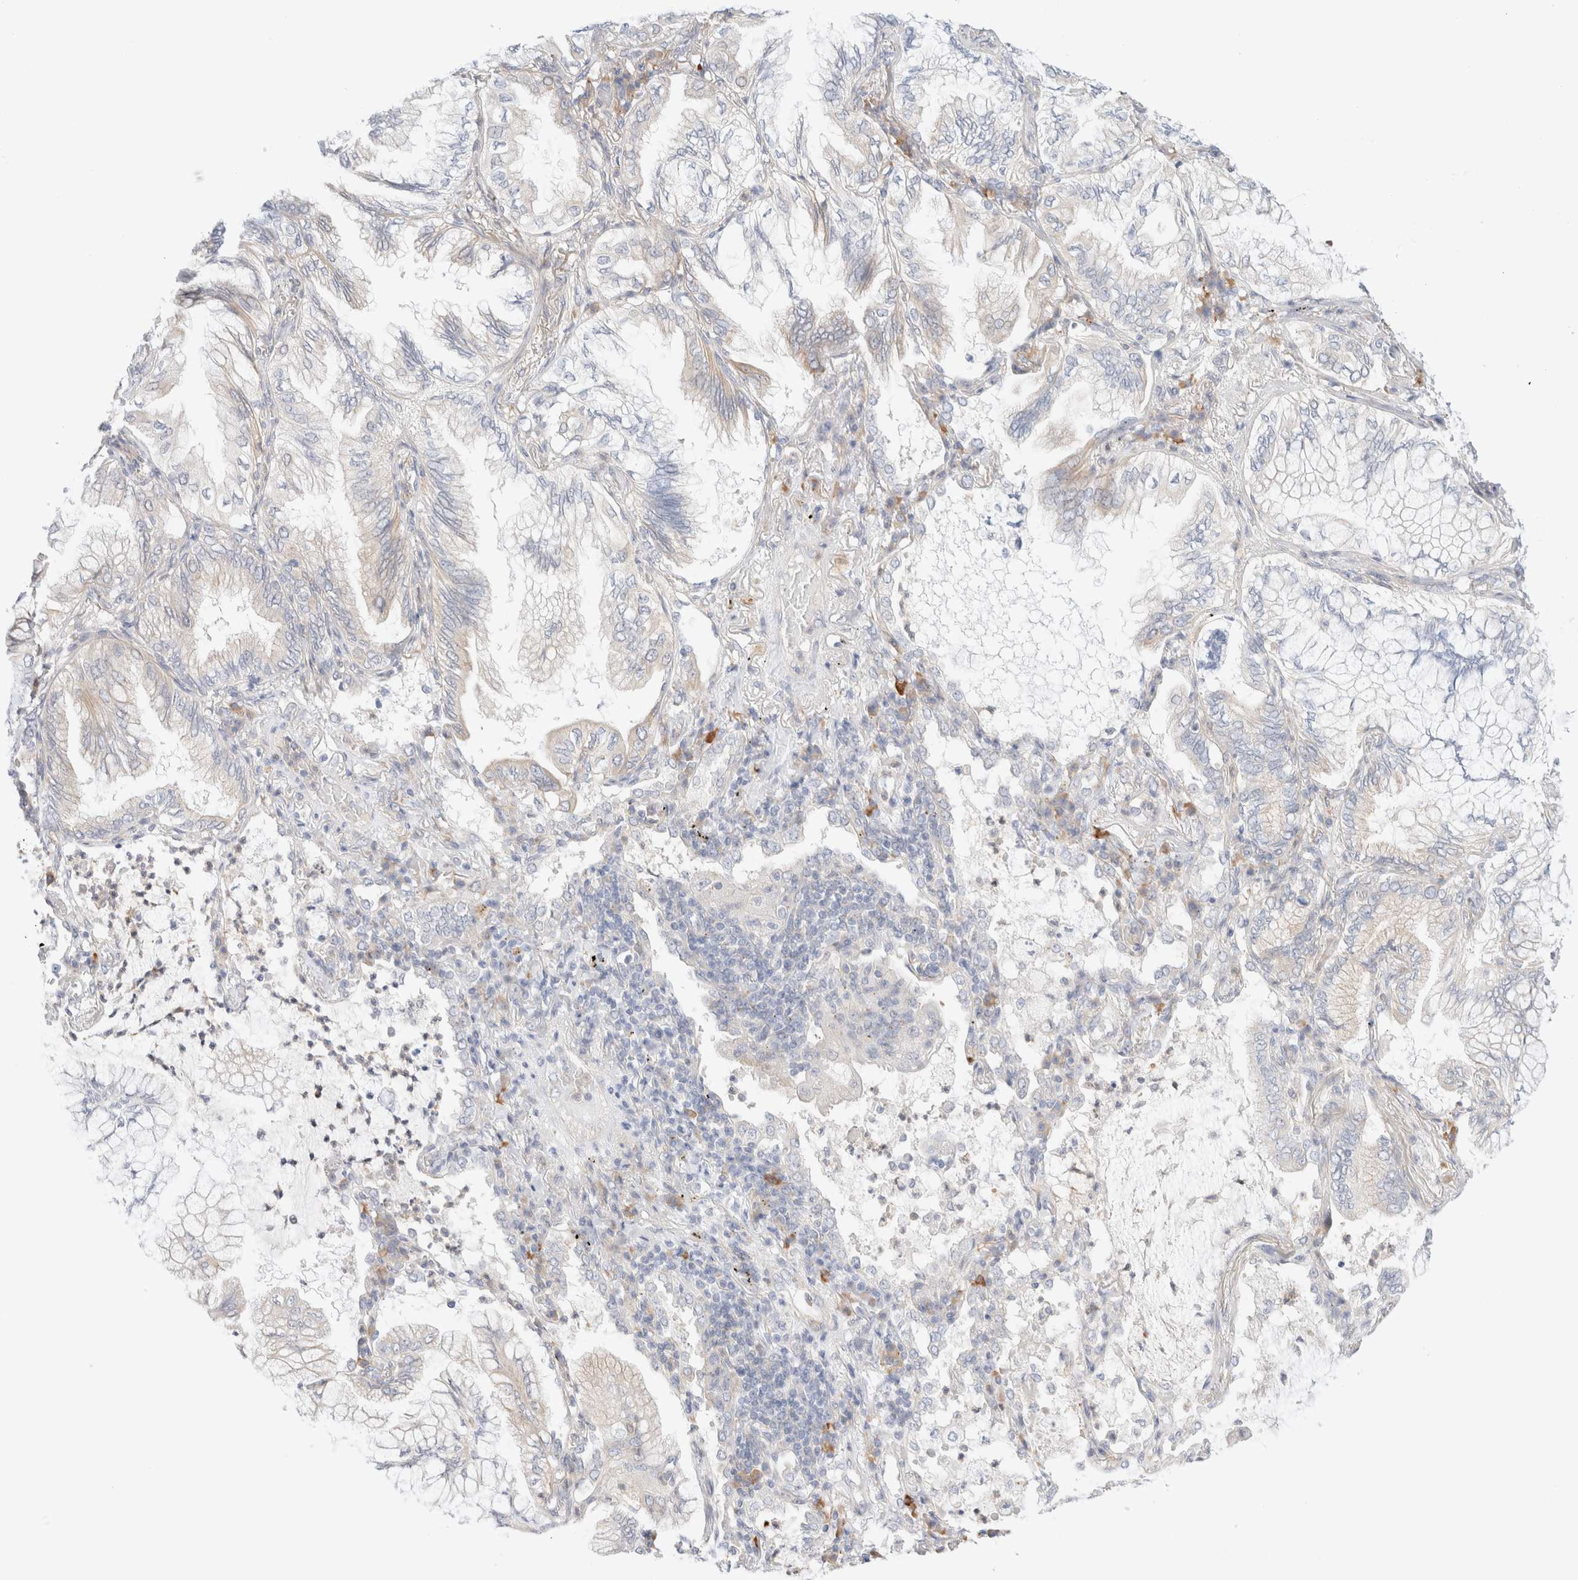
{"staining": {"intensity": "weak", "quantity": "<25%", "location": "cytoplasmic/membranous"}, "tissue": "lung cancer", "cell_type": "Tumor cells", "image_type": "cancer", "snomed": [{"axis": "morphology", "description": "Adenocarcinoma, NOS"}, {"axis": "topography", "description": "Lung"}], "caption": "Lung cancer (adenocarcinoma) was stained to show a protein in brown. There is no significant positivity in tumor cells.", "gene": "UNC13B", "patient": {"sex": "female", "age": 70}}